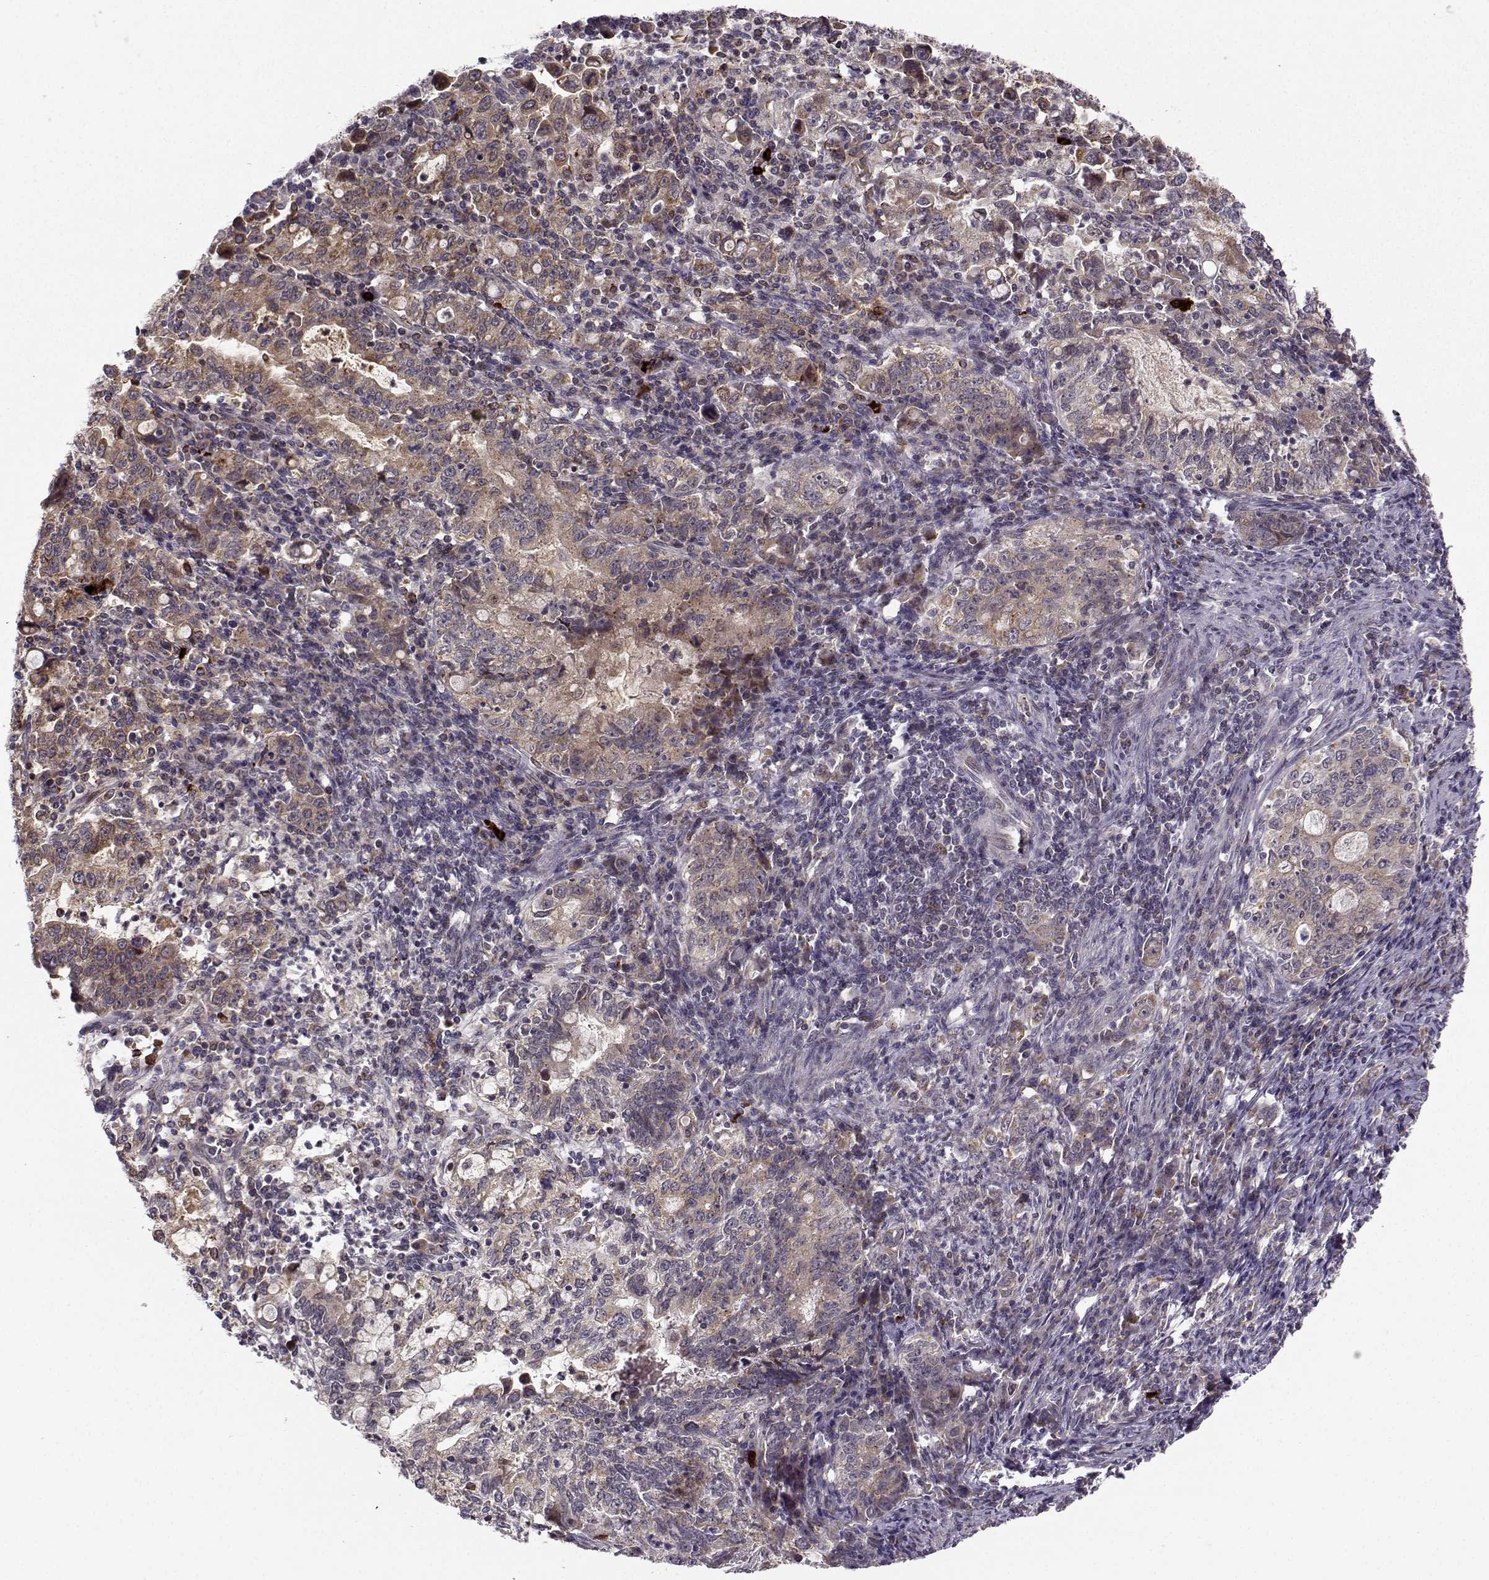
{"staining": {"intensity": "moderate", "quantity": "25%-75%", "location": "cytoplasmic/membranous"}, "tissue": "stomach cancer", "cell_type": "Tumor cells", "image_type": "cancer", "snomed": [{"axis": "morphology", "description": "Adenocarcinoma, NOS"}, {"axis": "topography", "description": "Stomach, lower"}], "caption": "The photomicrograph shows immunohistochemical staining of stomach cancer (adenocarcinoma). There is moderate cytoplasmic/membranous staining is present in about 25%-75% of tumor cells.", "gene": "NECAB3", "patient": {"sex": "female", "age": 72}}